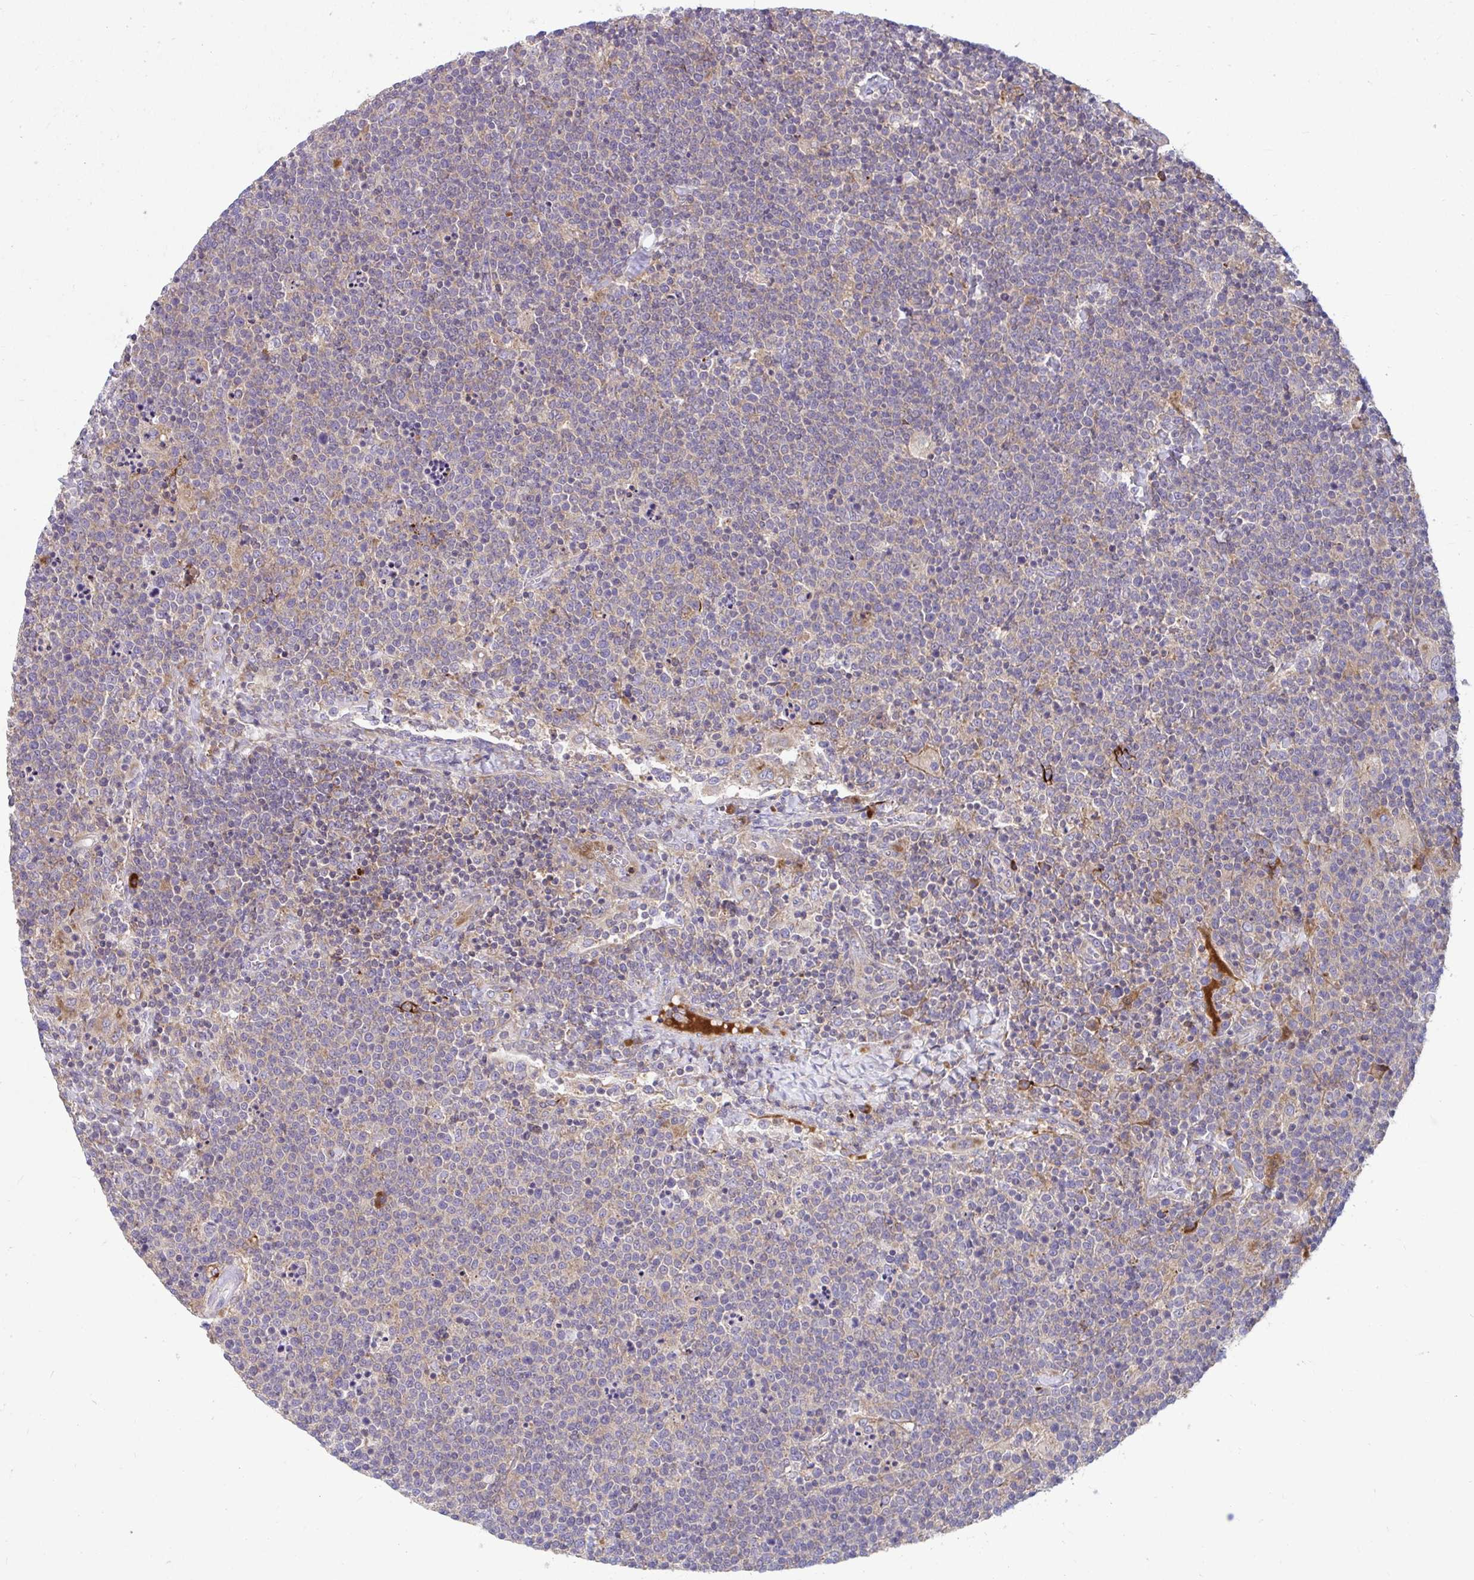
{"staining": {"intensity": "weak", "quantity": "<25%", "location": "cytoplasmic/membranous"}, "tissue": "lymphoma", "cell_type": "Tumor cells", "image_type": "cancer", "snomed": [{"axis": "morphology", "description": "Malignant lymphoma, non-Hodgkin's type, High grade"}, {"axis": "topography", "description": "Lymph node"}], "caption": "An image of lymphoma stained for a protein demonstrates no brown staining in tumor cells.", "gene": "GFPT2", "patient": {"sex": "male", "age": 61}}